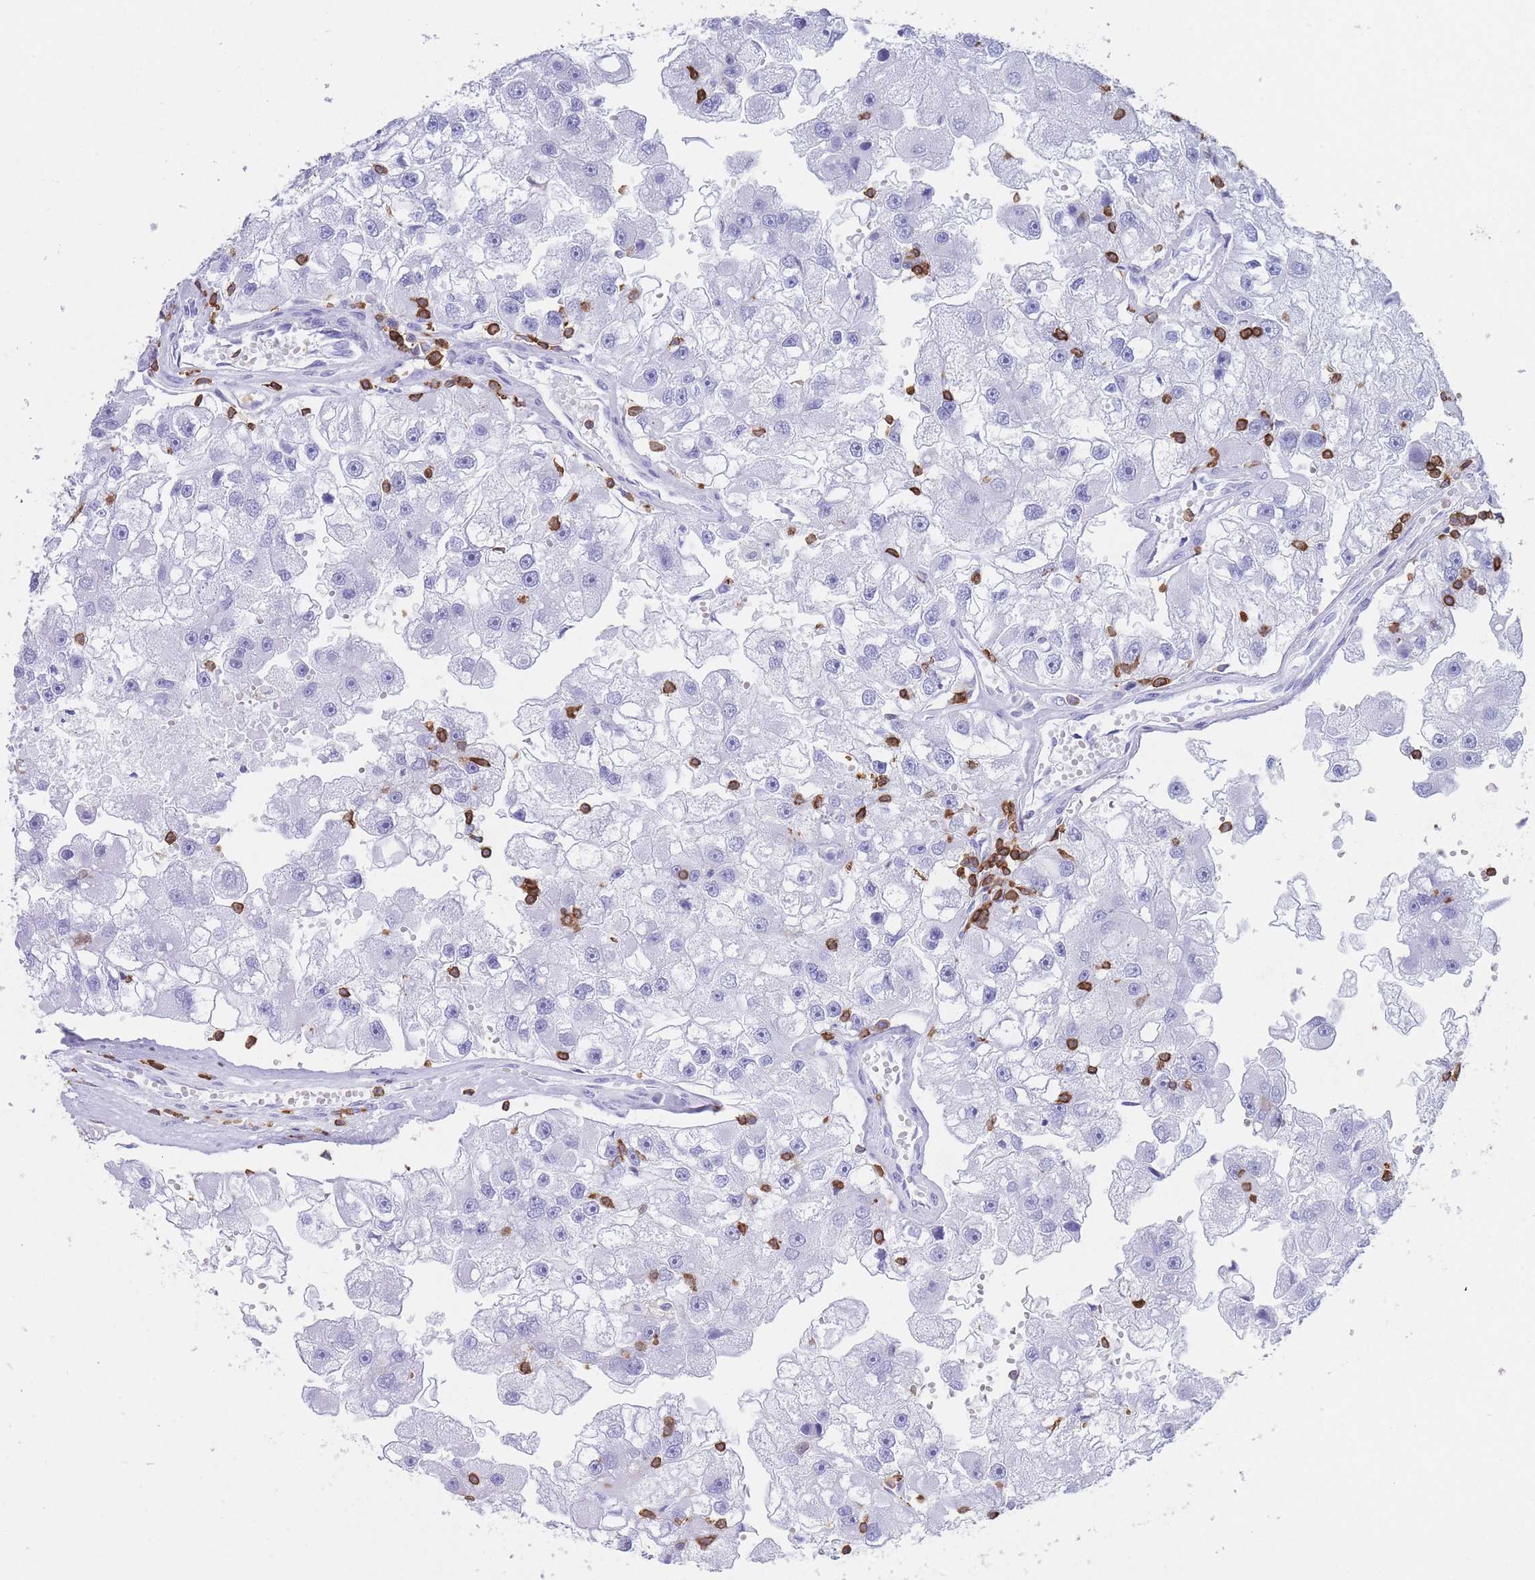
{"staining": {"intensity": "negative", "quantity": "none", "location": "none"}, "tissue": "renal cancer", "cell_type": "Tumor cells", "image_type": "cancer", "snomed": [{"axis": "morphology", "description": "Adenocarcinoma, NOS"}, {"axis": "topography", "description": "Kidney"}], "caption": "Tumor cells show no significant positivity in adenocarcinoma (renal). (DAB (3,3'-diaminobenzidine) immunohistochemistry visualized using brightfield microscopy, high magnification).", "gene": "CORO1A", "patient": {"sex": "male", "age": 63}}